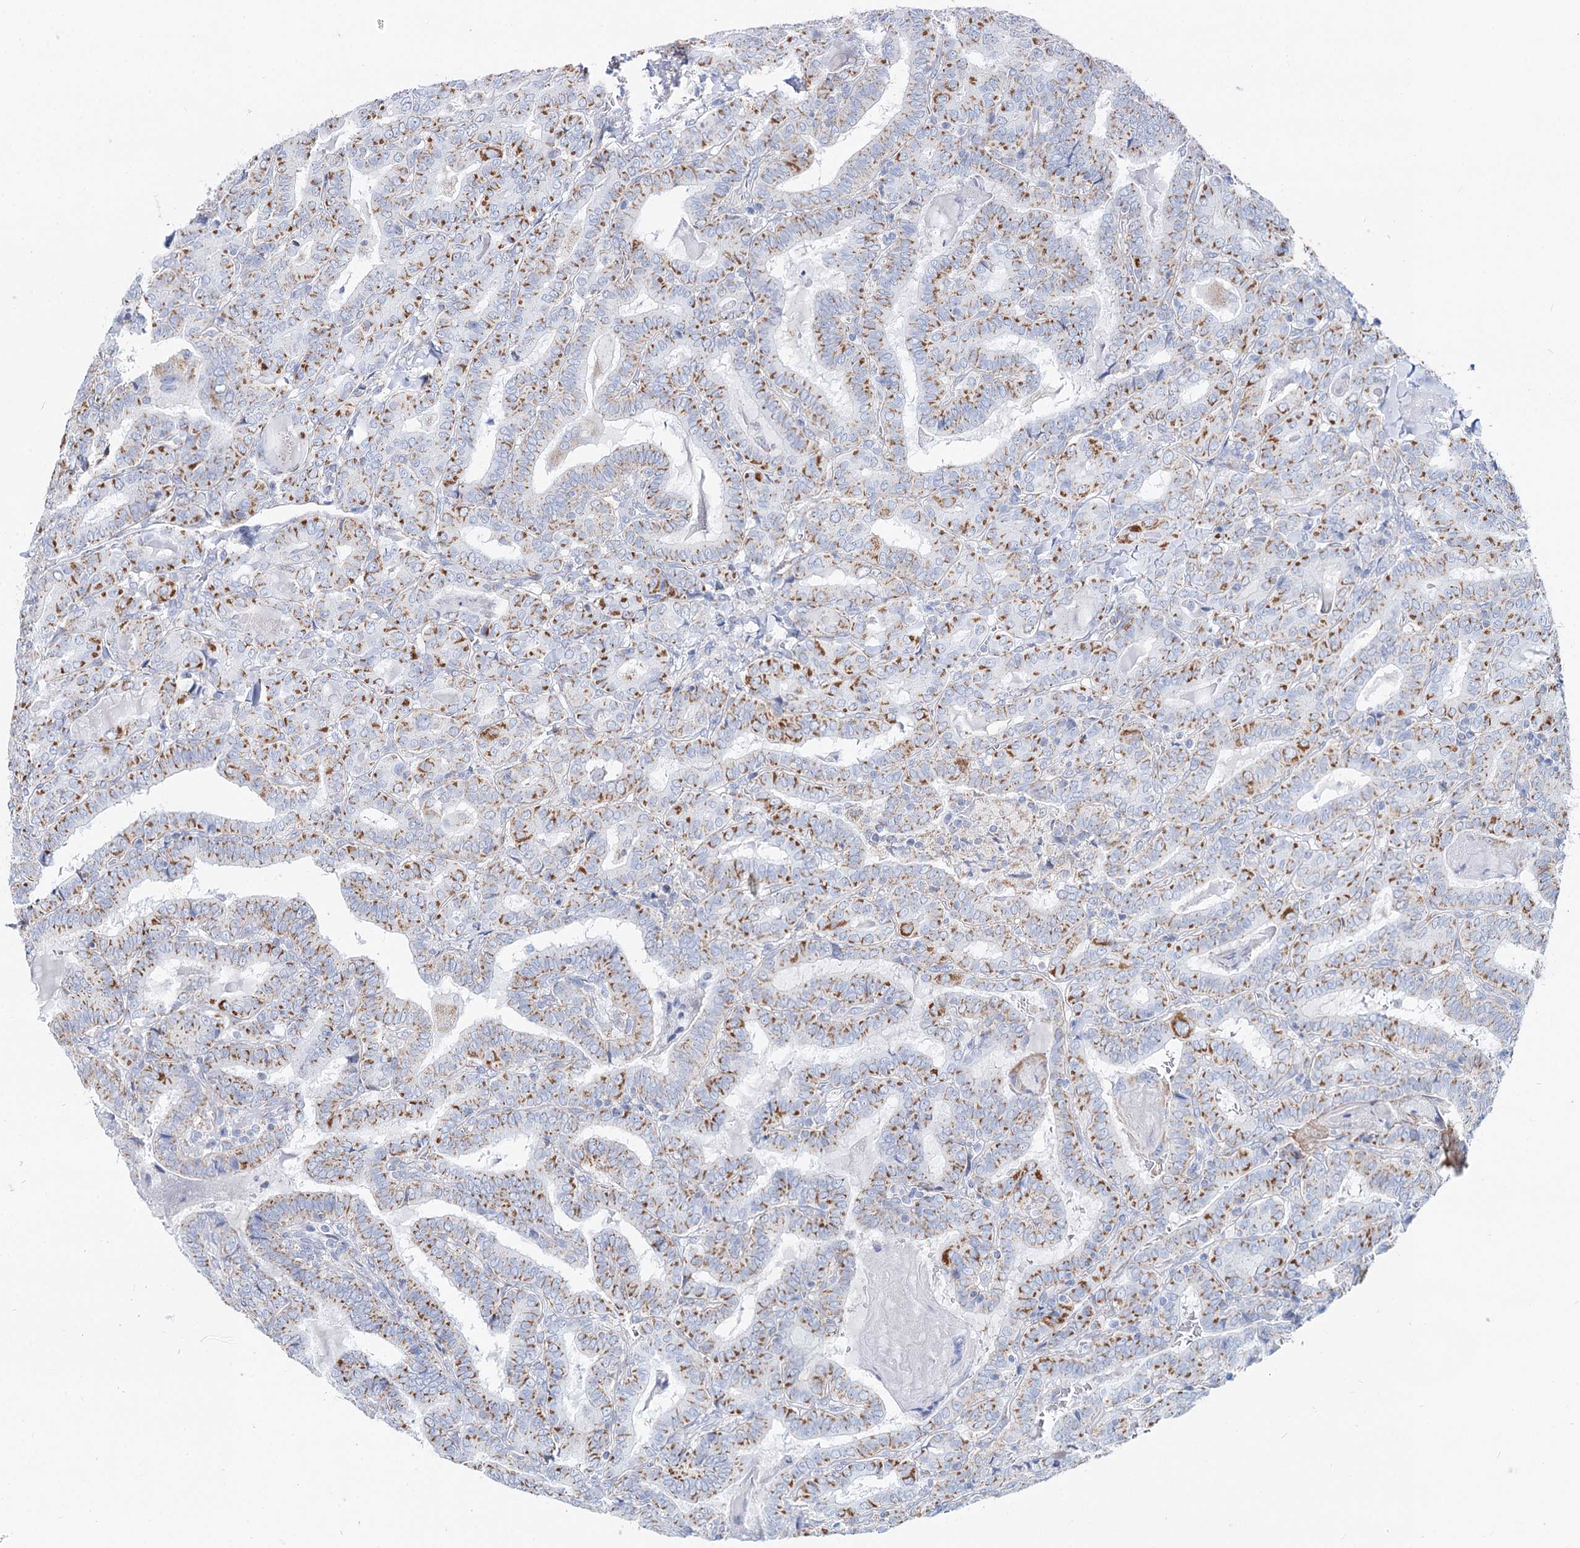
{"staining": {"intensity": "moderate", "quantity": "25%-75%", "location": "cytoplasmic/membranous"}, "tissue": "thyroid cancer", "cell_type": "Tumor cells", "image_type": "cancer", "snomed": [{"axis": "morphology", "description": "Papillary adenocarcinoma, NOS"}, {"axis": "topography", "description": "Thyroid gland"}], "caption": "A brown stain labels moderate cytoplasmic/membranous positivity of a protein in human papillary adenocarcinoma (thyroid) tumor cells.", "gene": "MCCC2", "patient": {"sex": "female", "age": 72}}